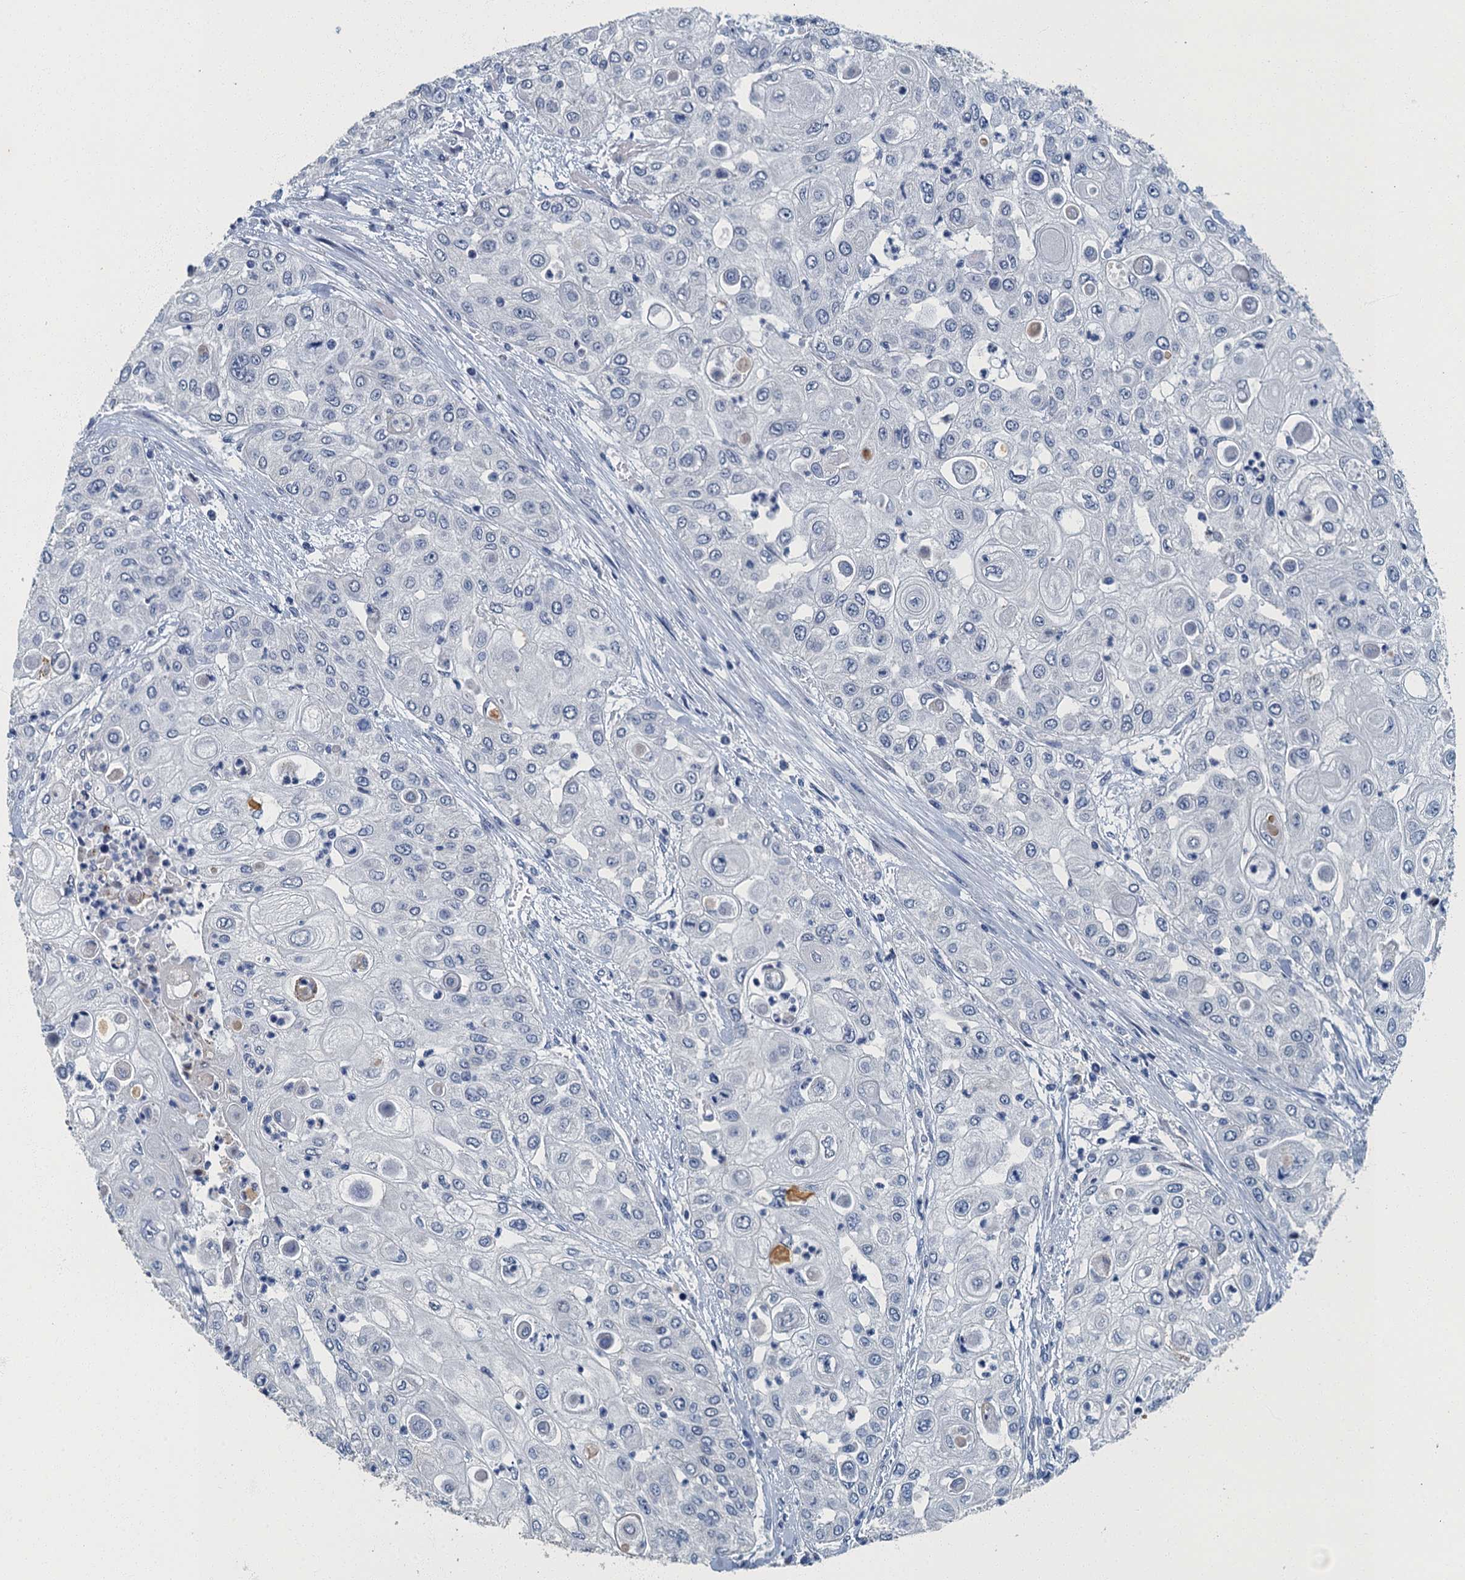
{"staining": {"intensity": "negative", "quantity": "none", "location": "none"}, "tissue": "urothelial cancer", "cell_type": "Tumor cells", "image_type": "cancer", "snomed": [{"axis": "morphology", "description": "Urothelial carcinoma, High grade"}, {"axis": "topography", "description": "Urinary bladder"}], "caption": "IHC photomicrograph of human high-grade urothelial carcinoma stained for a protein (brown), which displays no expression in tumor cells.", "gene": "GADL1", "patient": {"sex": "female", "age": 79}}